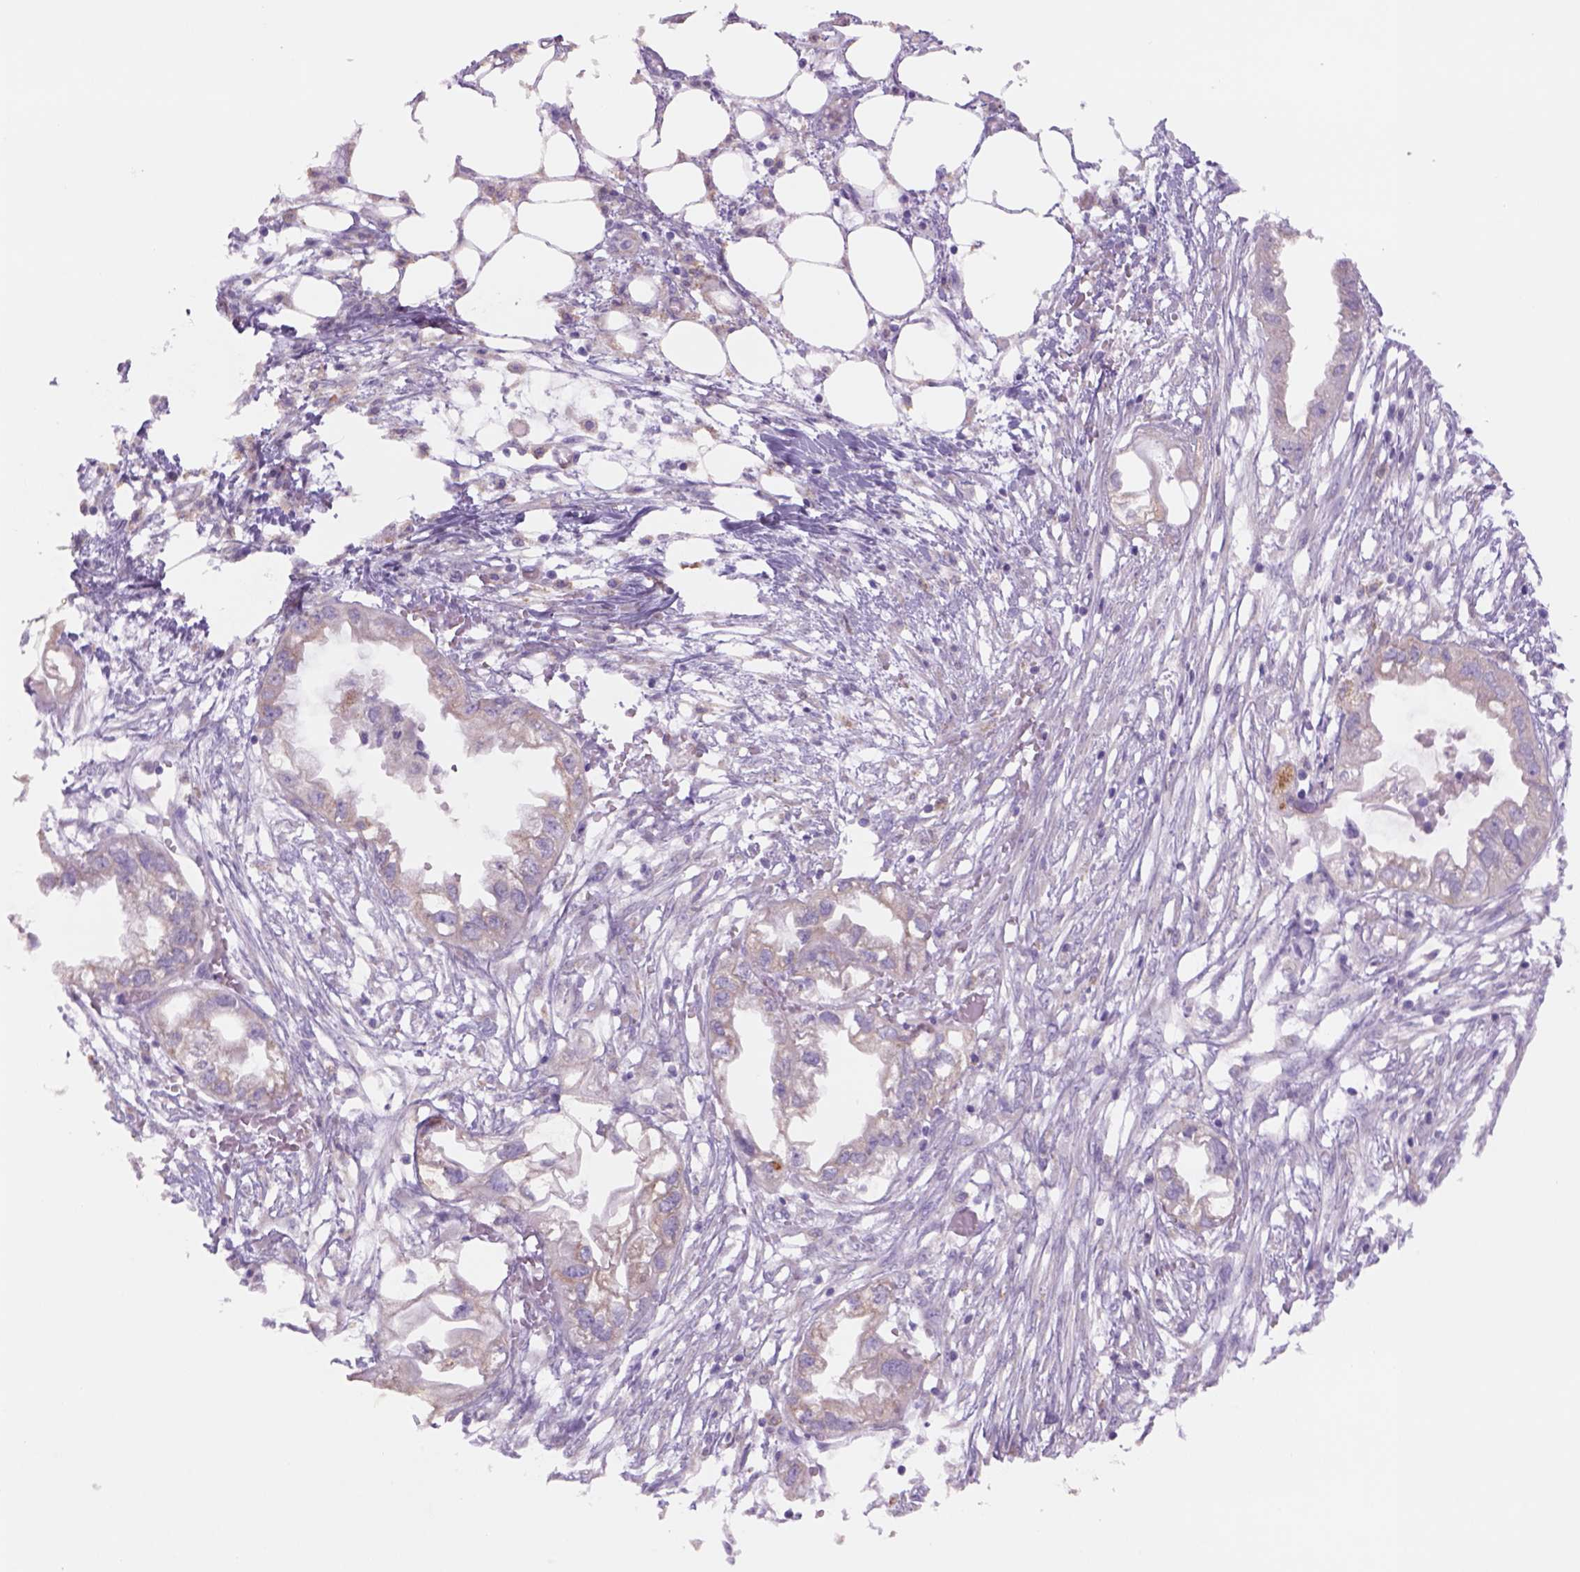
{"staining": {"intensity": "weak", "quantity": ">75%", "location": "cytoplasmic/membranous"}, "tissue": "endometrial cancer", "cell_type": "Tumor cells", "image_type": "cancer", "snomed": [{"axis": "morphology", "description": "Adenocarcinoma, NOS"}, {"axis": "morphology", "description": "Adenocarcinoma, metastatic, NOS"}, {"axis": "topography", "description": "Adipose tissue"}, {"axis": "topography", "description": "Endometrium"}], "caption": "Immunohistochemistry histopathology image of neoplastic tissue: human adenocarcinoma (endometrial) stained using immunohistochemistry exhibits low levels of weak protein expression localized specifically in the cytoplasmic/membranous of tumor cells, appearing as a cytoplasmic/membranous brown color.", "gene": "NAALAD2", "patient": {"sex": "female", "age": 67}}